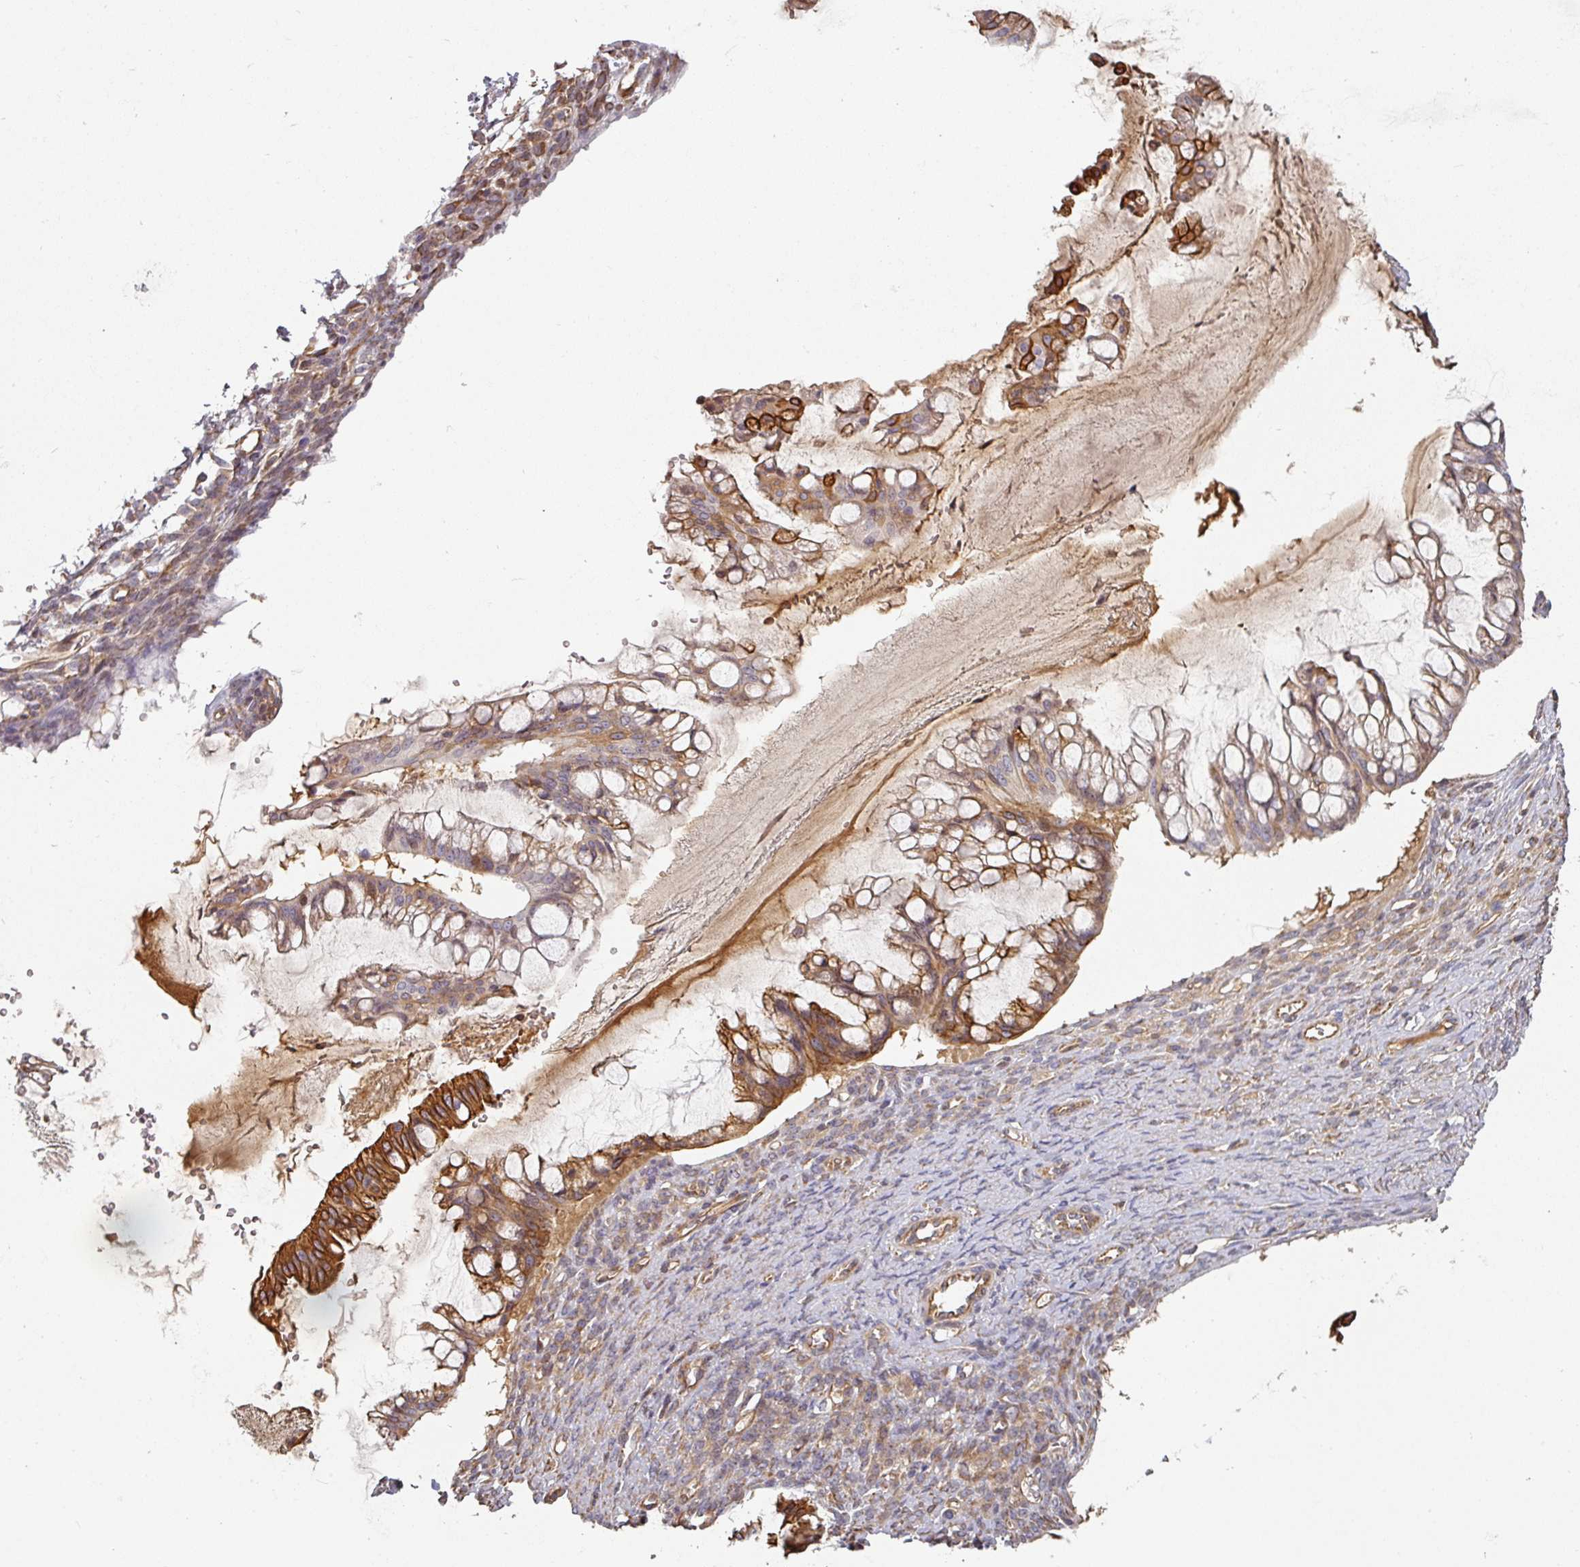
{"staining": {"intensity": "moderate", "quantity": "25%-75%", "location": "cytoplasmic/membranous"}, "tissue": "ovarian cancer", "cell_type": "Tumor cells", "image_type": "cancer", "snomed": [{"axis": "morphology", "description": "Cystadenocarcinoma, mucinous, NOS"}, {"axis": "topography", "description": "Ovary"}], "caption": "High-magnification brightfield microscopy of ovarian cancer stained with DAB (brown) and counterstained with hematoxylin (blue). tumor cells exhibit moderate cytoplasmic/membranous positivity is present in approximately25%-75% of cells.", "gene": "CEP78", "patient": {"sex": "female", "age": 73}}